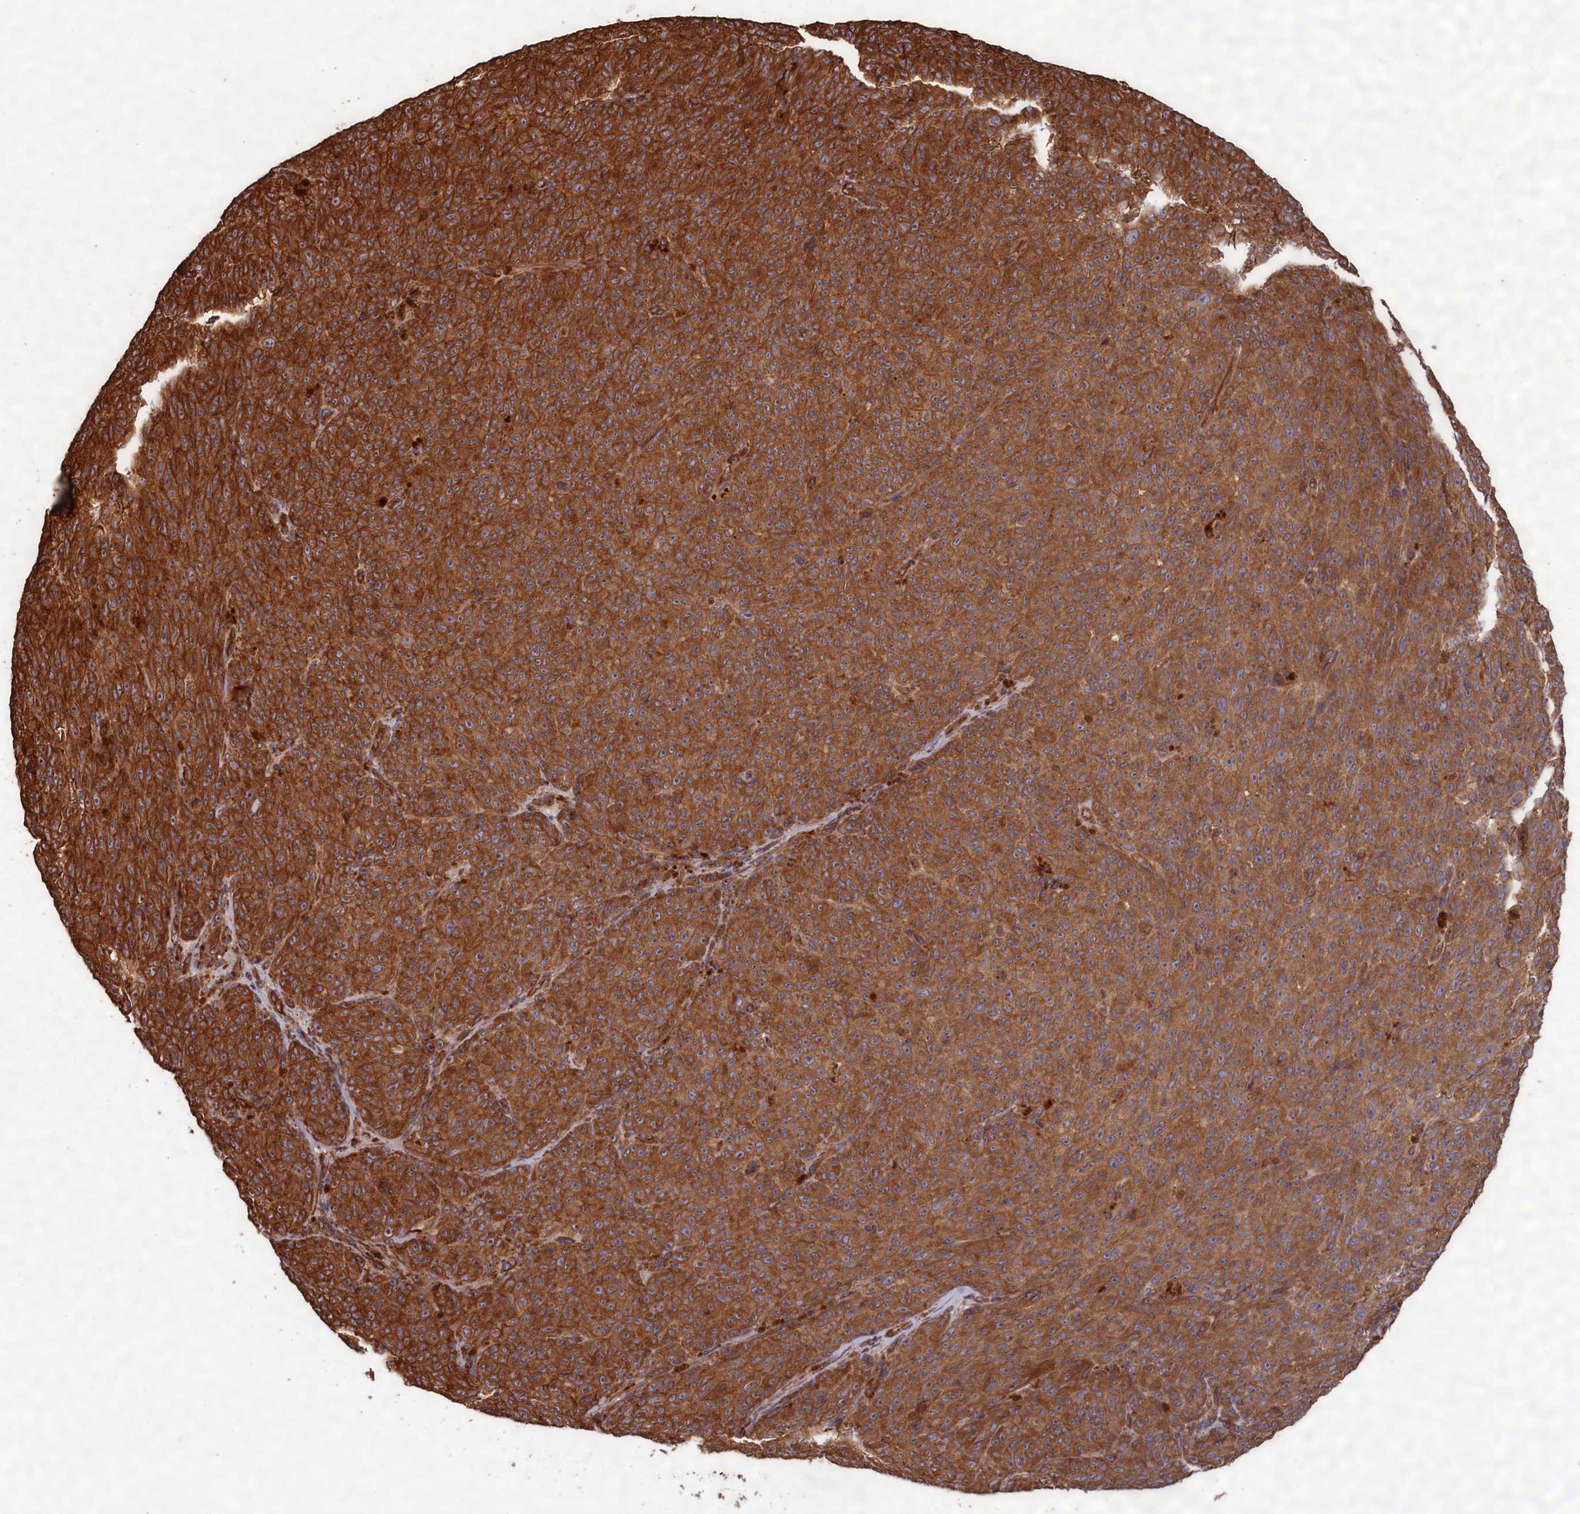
{"staining": {"intensity": "strong", "quantity": ">75%", "location": "cytoplasmic/membranous"}, "tissue": "melanoma", "cell_type": "Tumor cells", "image_type": "cancer", "snomed": [{"axis": "morphology", "description": "Malignant melanoma, NOS"}, {"axis": "topography", "description": "Skin"}], "caption": "The immunohistochemical stain labels strong cytoplasmic/membranous expression in tumor cells of malignant melanoma tissue.", "gene": "CCDC124", "patient": {"sex": "female", "age": 82}}